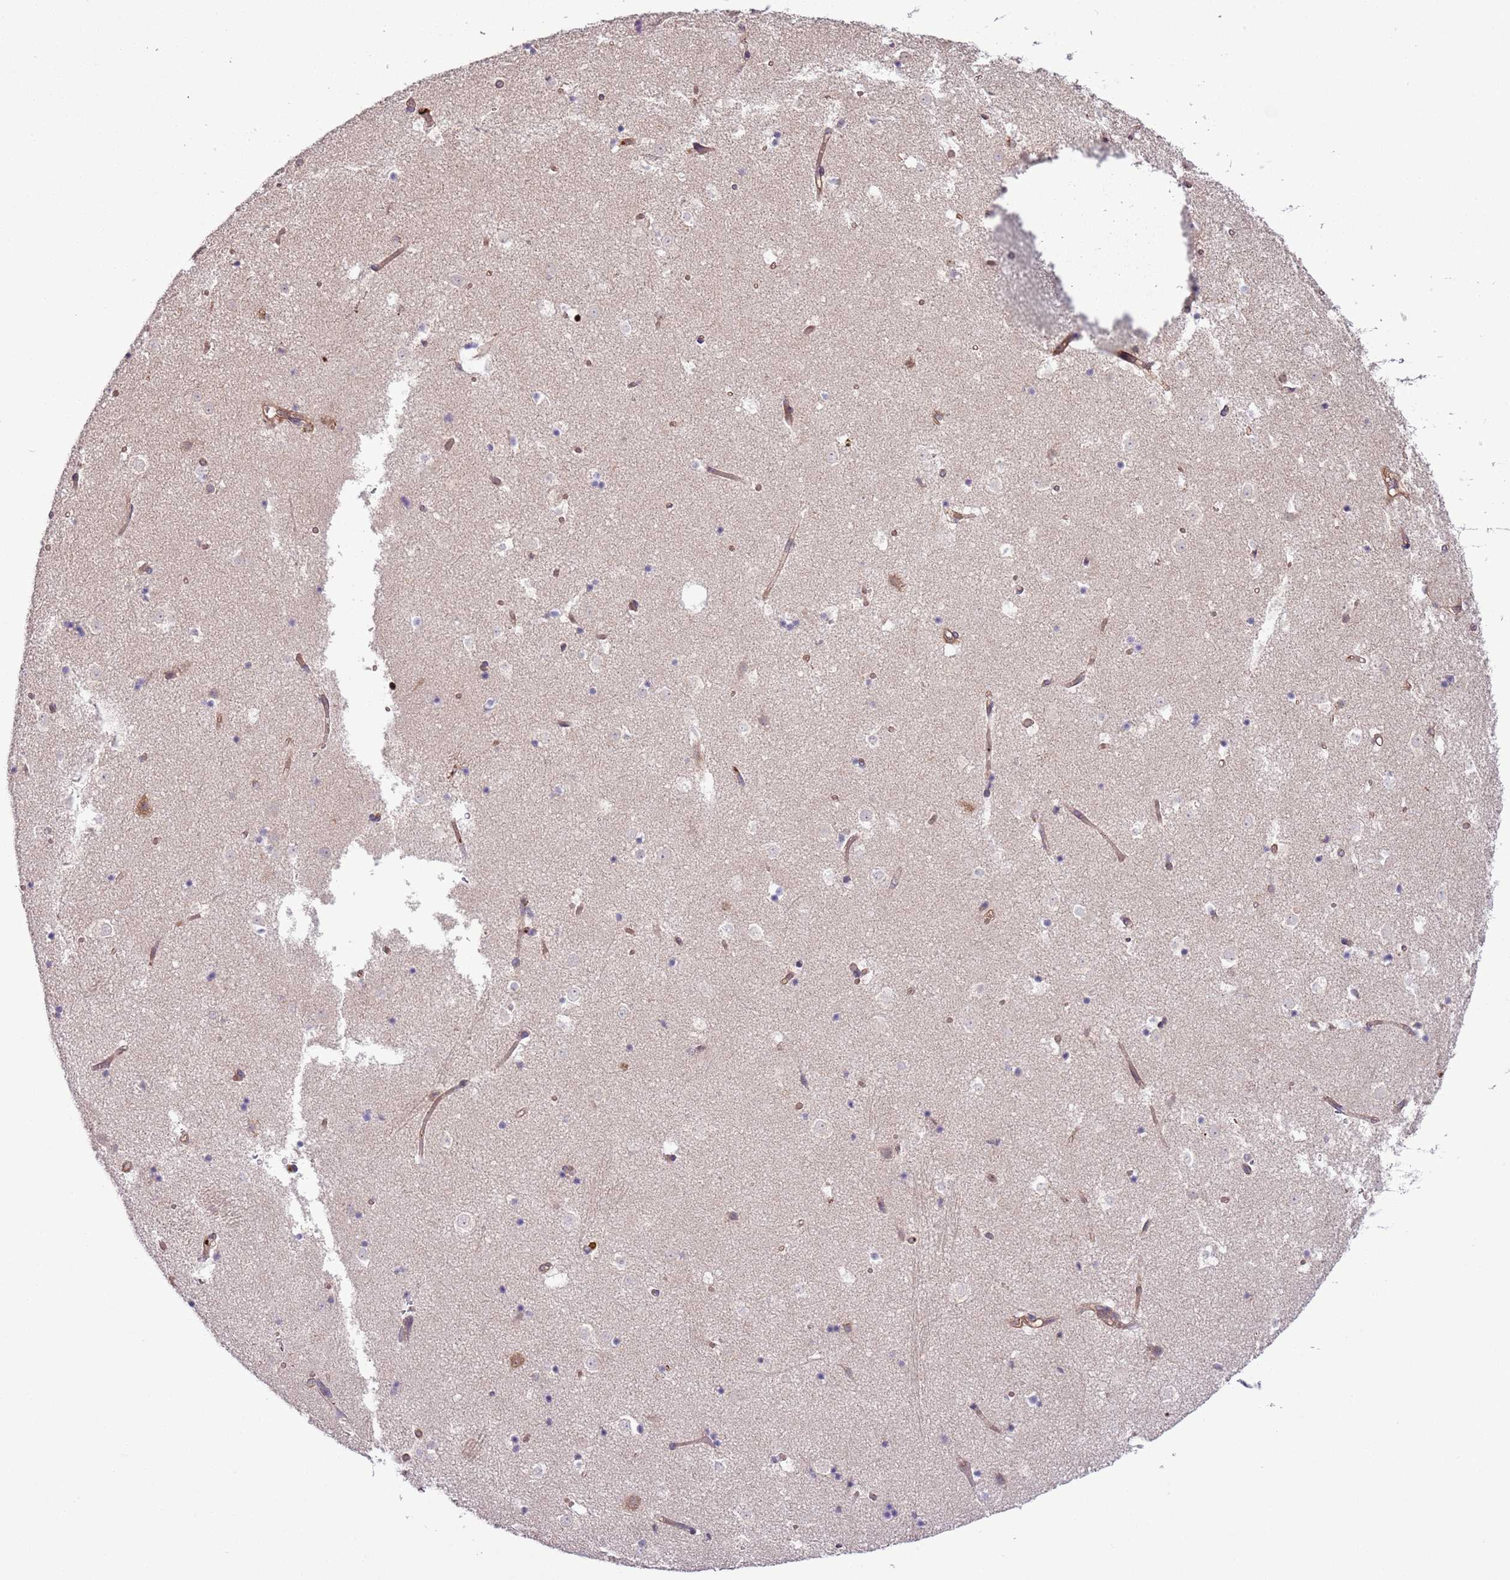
{"staining": {"intensity": "weak", "quantity": "<25%", "location": "cytoplasmic/membranous"}, "tissue": "caudate", "cell_type": "Glial cells", "image_type": "normal", "snomed": [{"axis": "morphology", "description": "Normal tissue, NOS"}, {"axis": "topography", "description": "Lateral ventricle wall"}], "caption": "This micrograph is of benign caudate stained with IHC to label a protein in brown with the nuclei are counter-stained blue. There is no expression in glial cells. (Brightfield microscopy of DAB immunohistochemistry (IHC) at high magnification).", "gene": "LPIN2", "patient": {"sex": "female", "age": 52}}